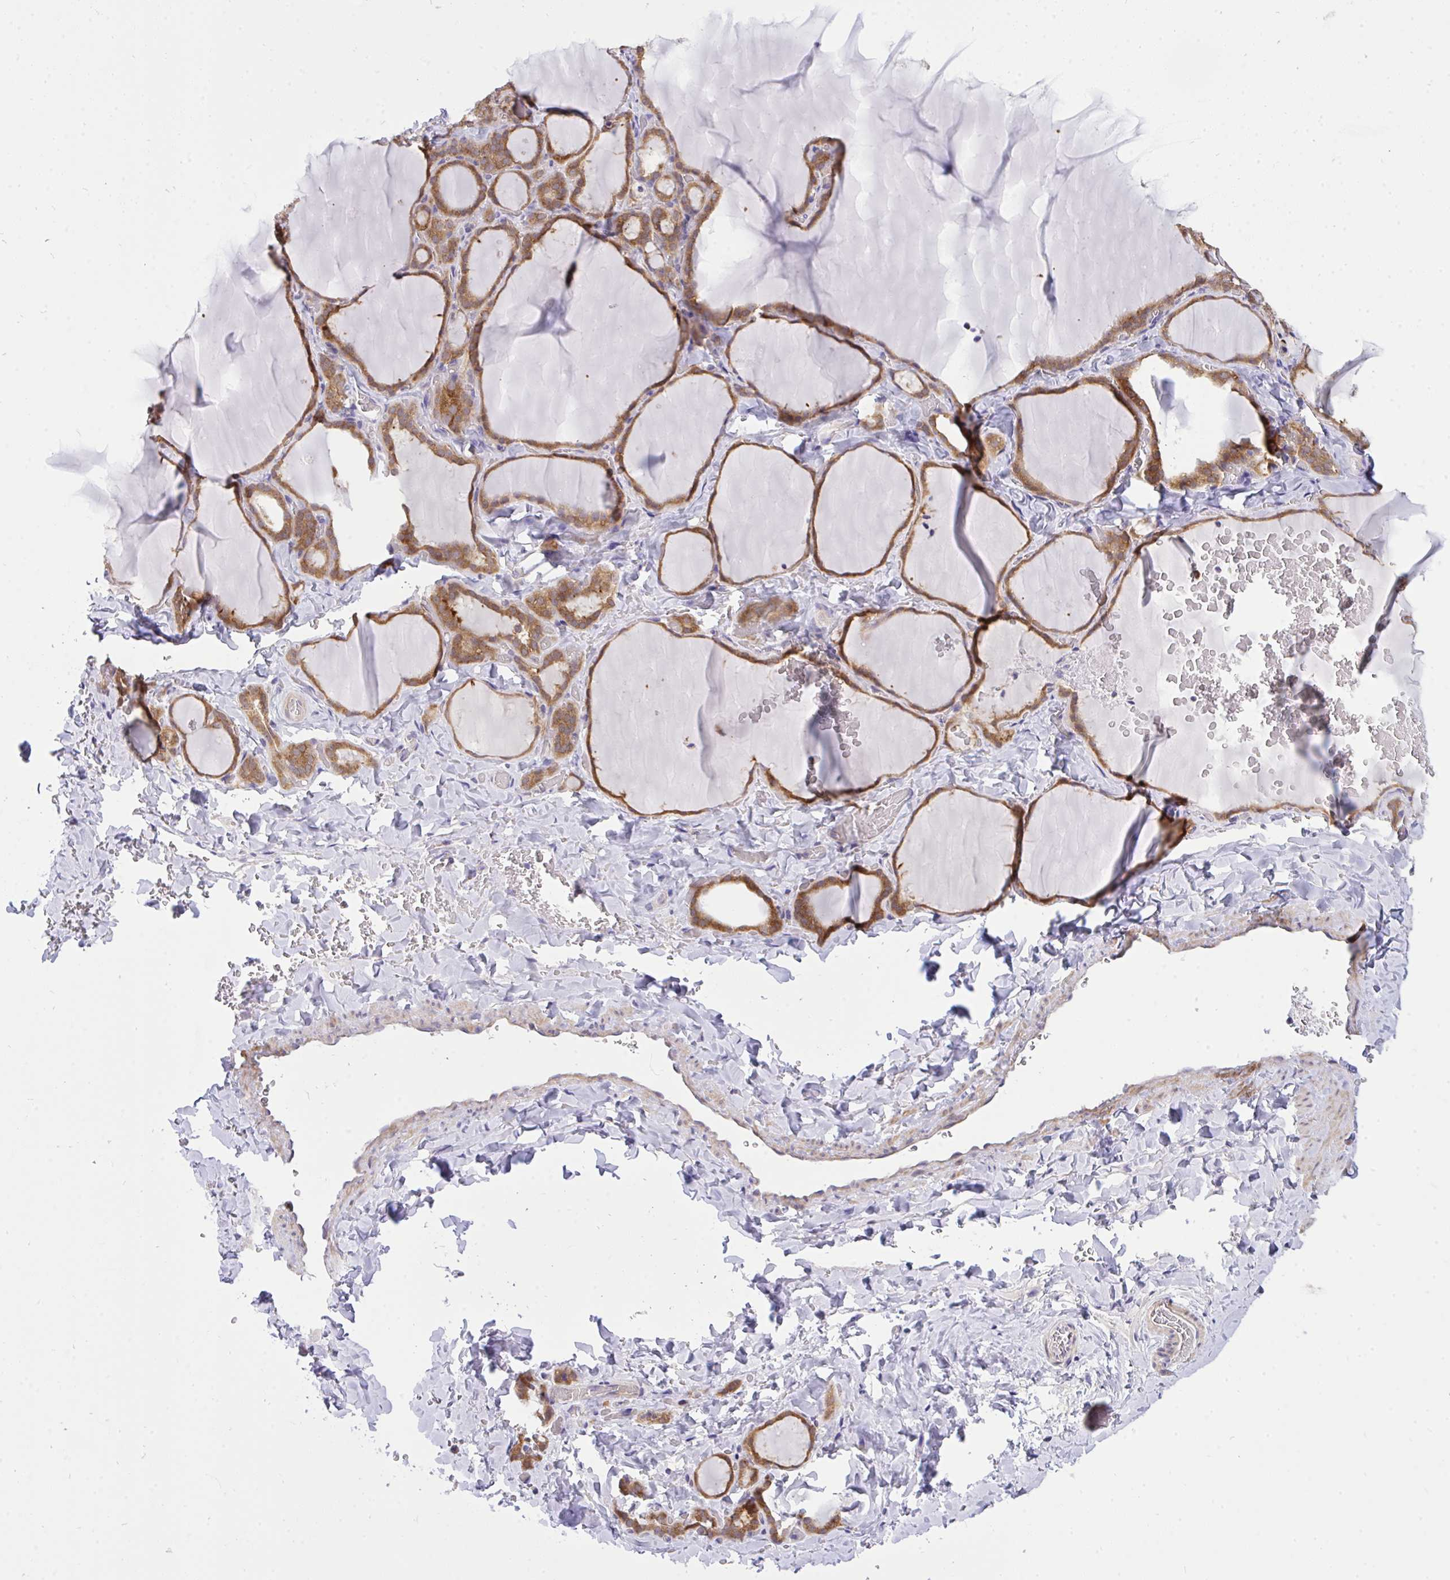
{"staining": {"intensity": "moderate", "quantity": ">75%", "location": "cytoplasmic/membranous"}, "tissue": "thyroid gland", "cell_type": "Glandular cells", "image_type": "normal", "snomed": [{"axis": "morphology", "description": "Normal tissue, NOS"}, {"axis": "topography", "description": "Thyroid gland"}], "caption": "Immunohistochemical staining of benign human thyroid gland exhibits medium levels of moderate cytoplasmic/membranous expression in approximately >75% of glandular cells.", "gene": "C19orf54", "patient": {"sex": "female", "age": 22}}